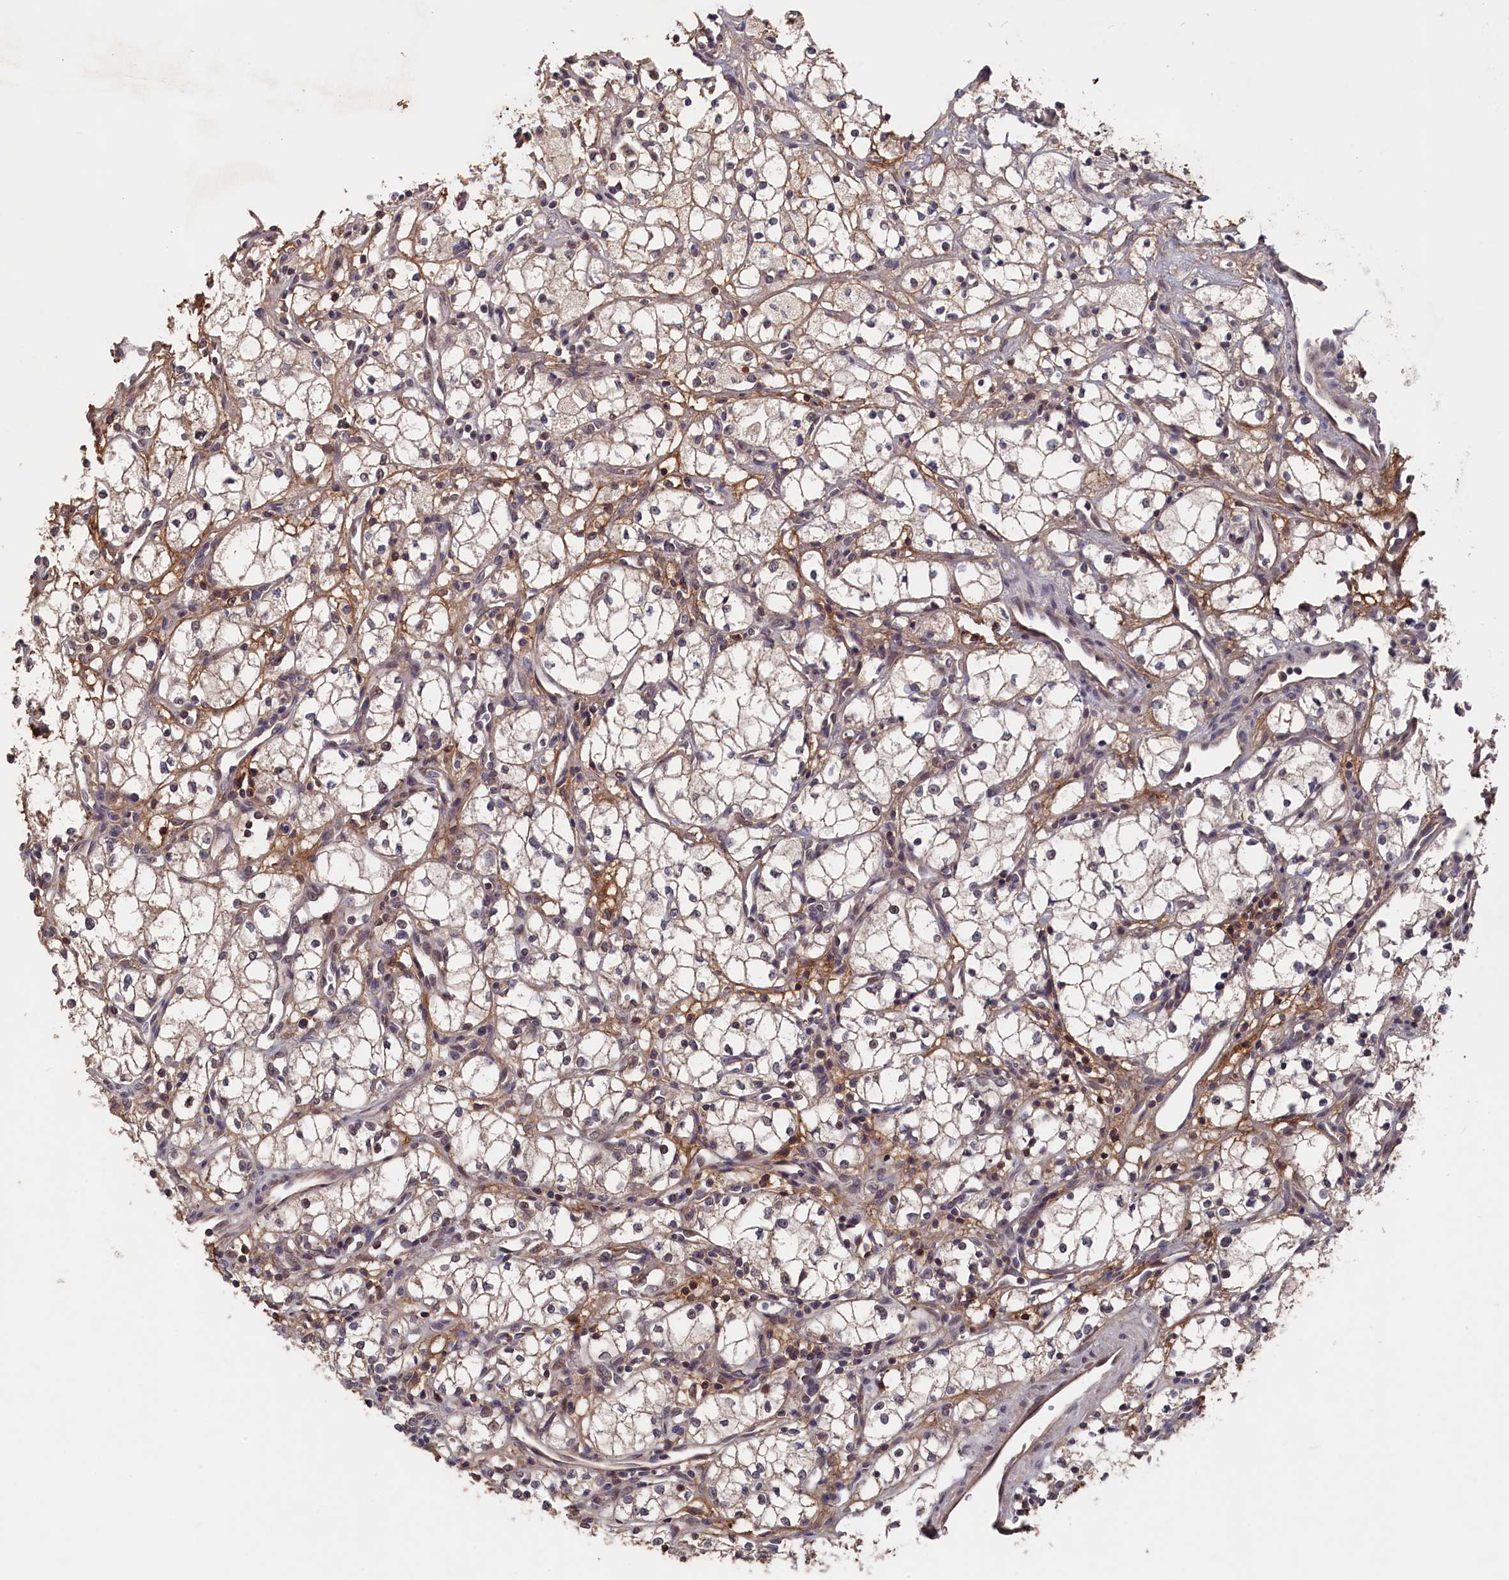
{"staining": {"intensity": "negative", "quantity": "none", "location": "none"}, "tissue": "renal cancer", "cell_type": "Tumor cells", "image_type": "cancer", "snomed": [{"axis": "morphology", "description": "Adenocarcinoma, NOS"}, {"axis": "topography", "description": "Kidney"}], "caption": "Histopathology image shows no significant protein expression in tumor cells of renal cancer.", "gene": "TMC5", "patient": {"sex": "male", "age": 59}}